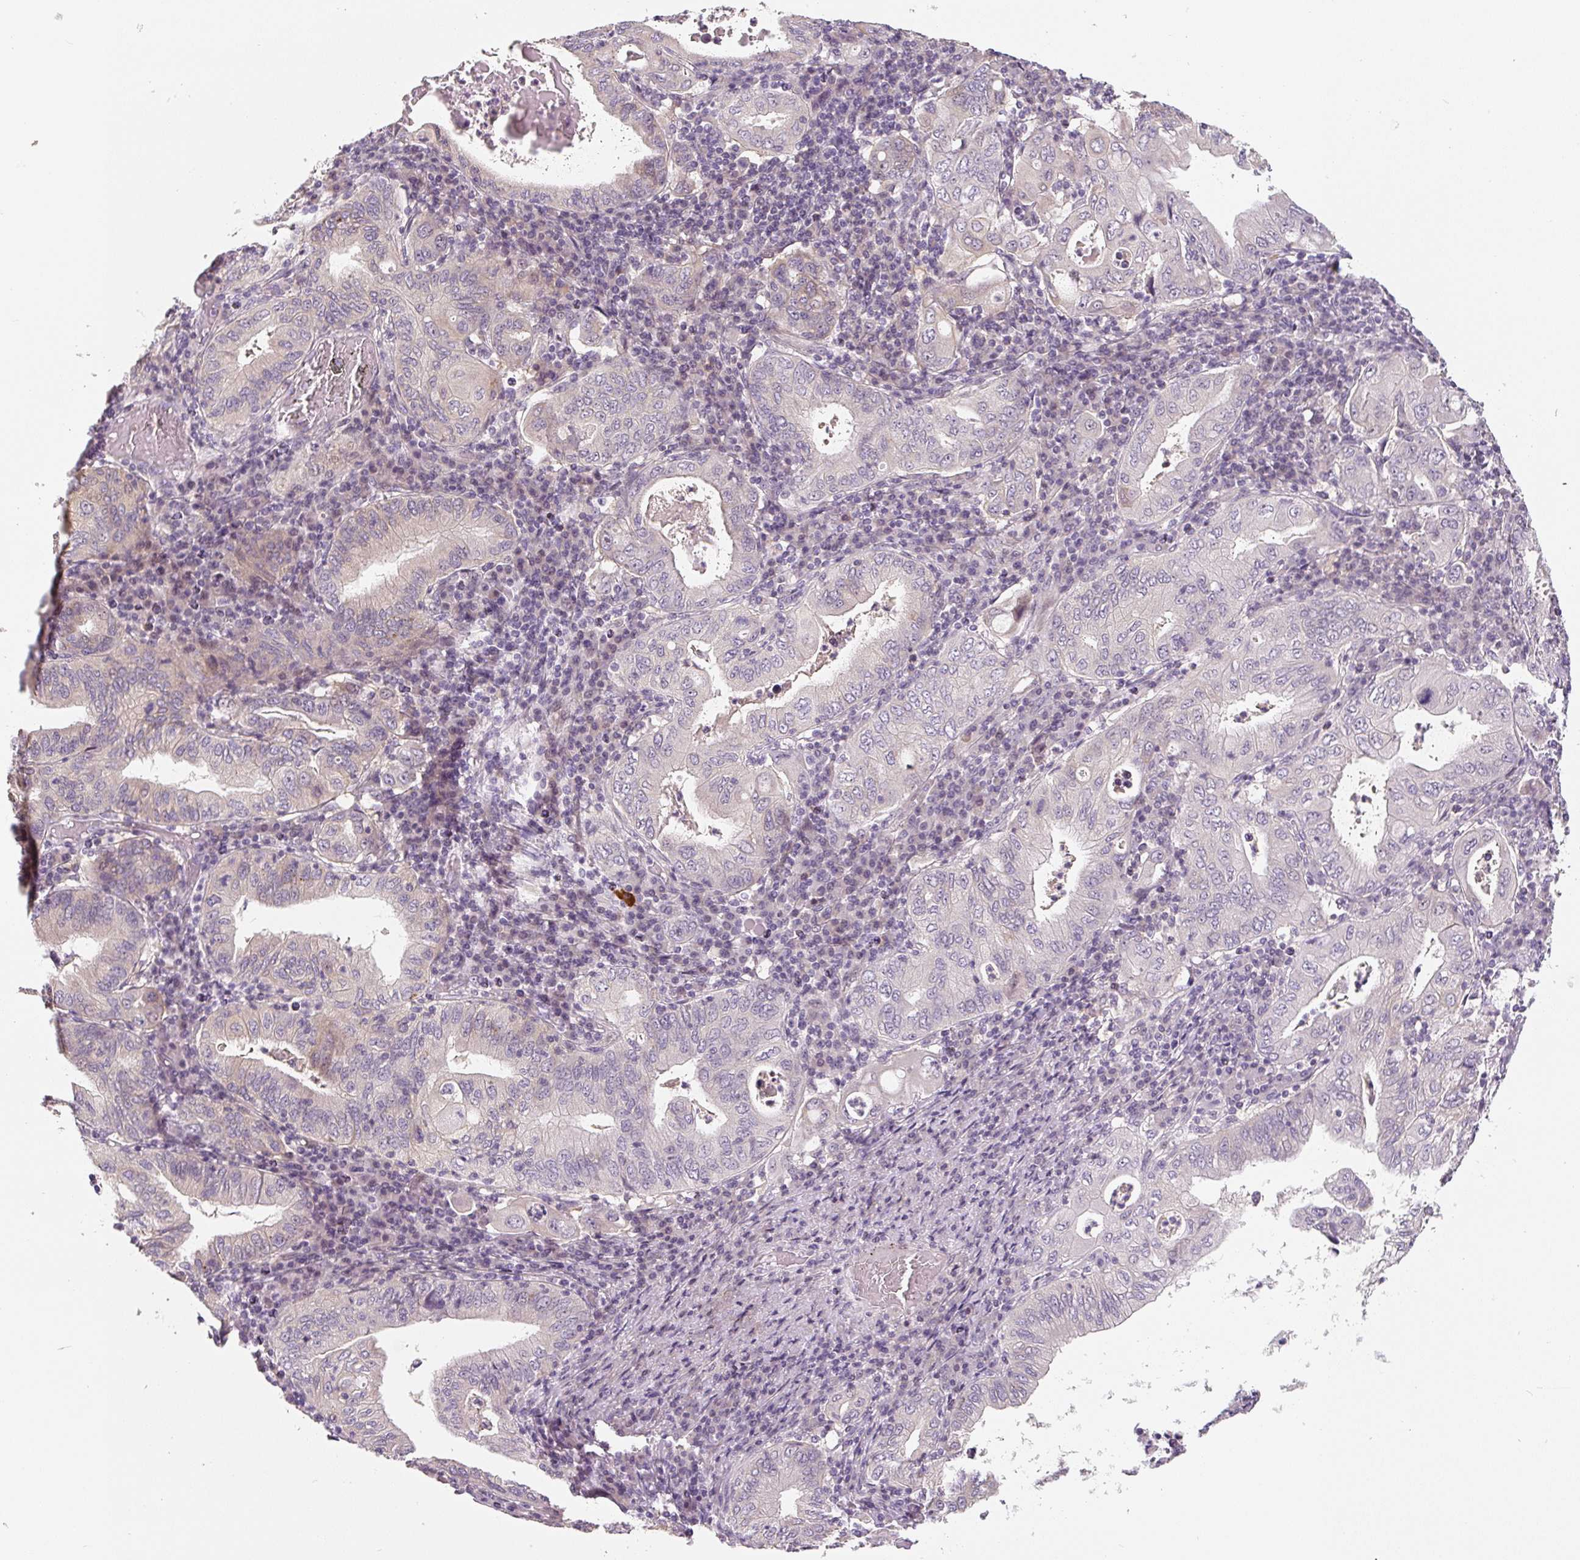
{"staining": {"intensity": "negative", "quantity": "none", "location": "none"}, "tissue": "stomach cancer", "cell_type": "Tumor cells", "image_type": "cancer", "snomed": [{"axis": "morphology", "description": "Normal tissue, NOS"}, {"axis": "morphology", "description": "Adenocarcinoma, NOS"}, {"axis": "topography", "description": "Esophagus"}, {"axis": "topography", "description": "Stomach, upper"}, {"axis": "topography", "description": "Peripheral nerve tissue"}], "caption": "Human stomach adenocarcinoma stained for a protein using immunohistochemistry demonstrates no staining in tumor cells.", "gene": "PWWP3B", "patient": {"sex": "male", "age": 62}}